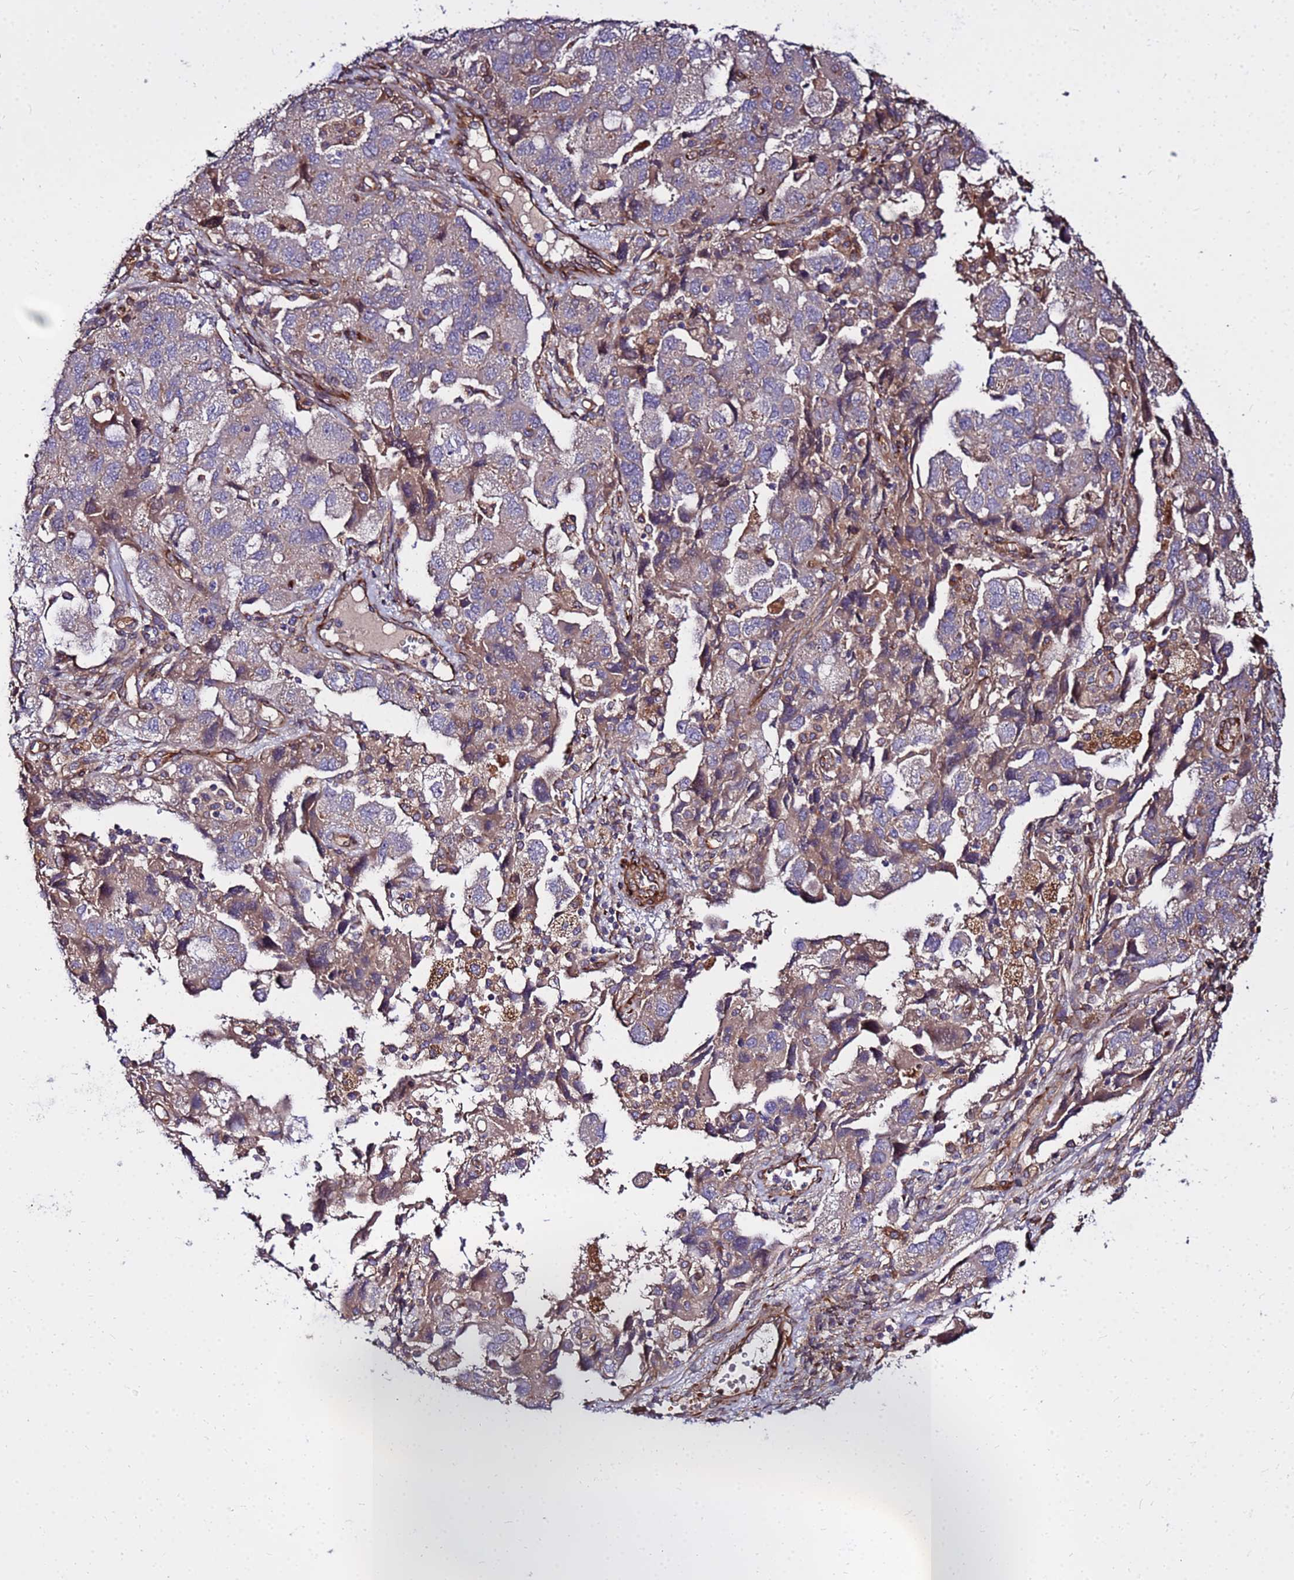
{"staining": {"intensity": "weak", "quantity": "25%-75%", "location": "cytoplasmic/membranous"}, "tissue": "ovarian cancer", "cell_type": "Tumor cells", "image_type": "cancer", "snomed": [{"axis": "morphology", "description": "Carcinoma, NOS"}, {"axis": "morphology", "description": "Cystadenocarcinoma, serous, NOS"}, {"axis": "topography", "description": "Ovary"}], "caption": "Immunohistochemical staining of human ovarian cancer shows low levels of weak cytoplasmic/membranous protein expression in approximately 25%-75% of tumor cells. The protein is shown in brown color, while the nuclei are stained blue.", "gene": "WWC2", "patient": {"sex": "female", "age": 69}}